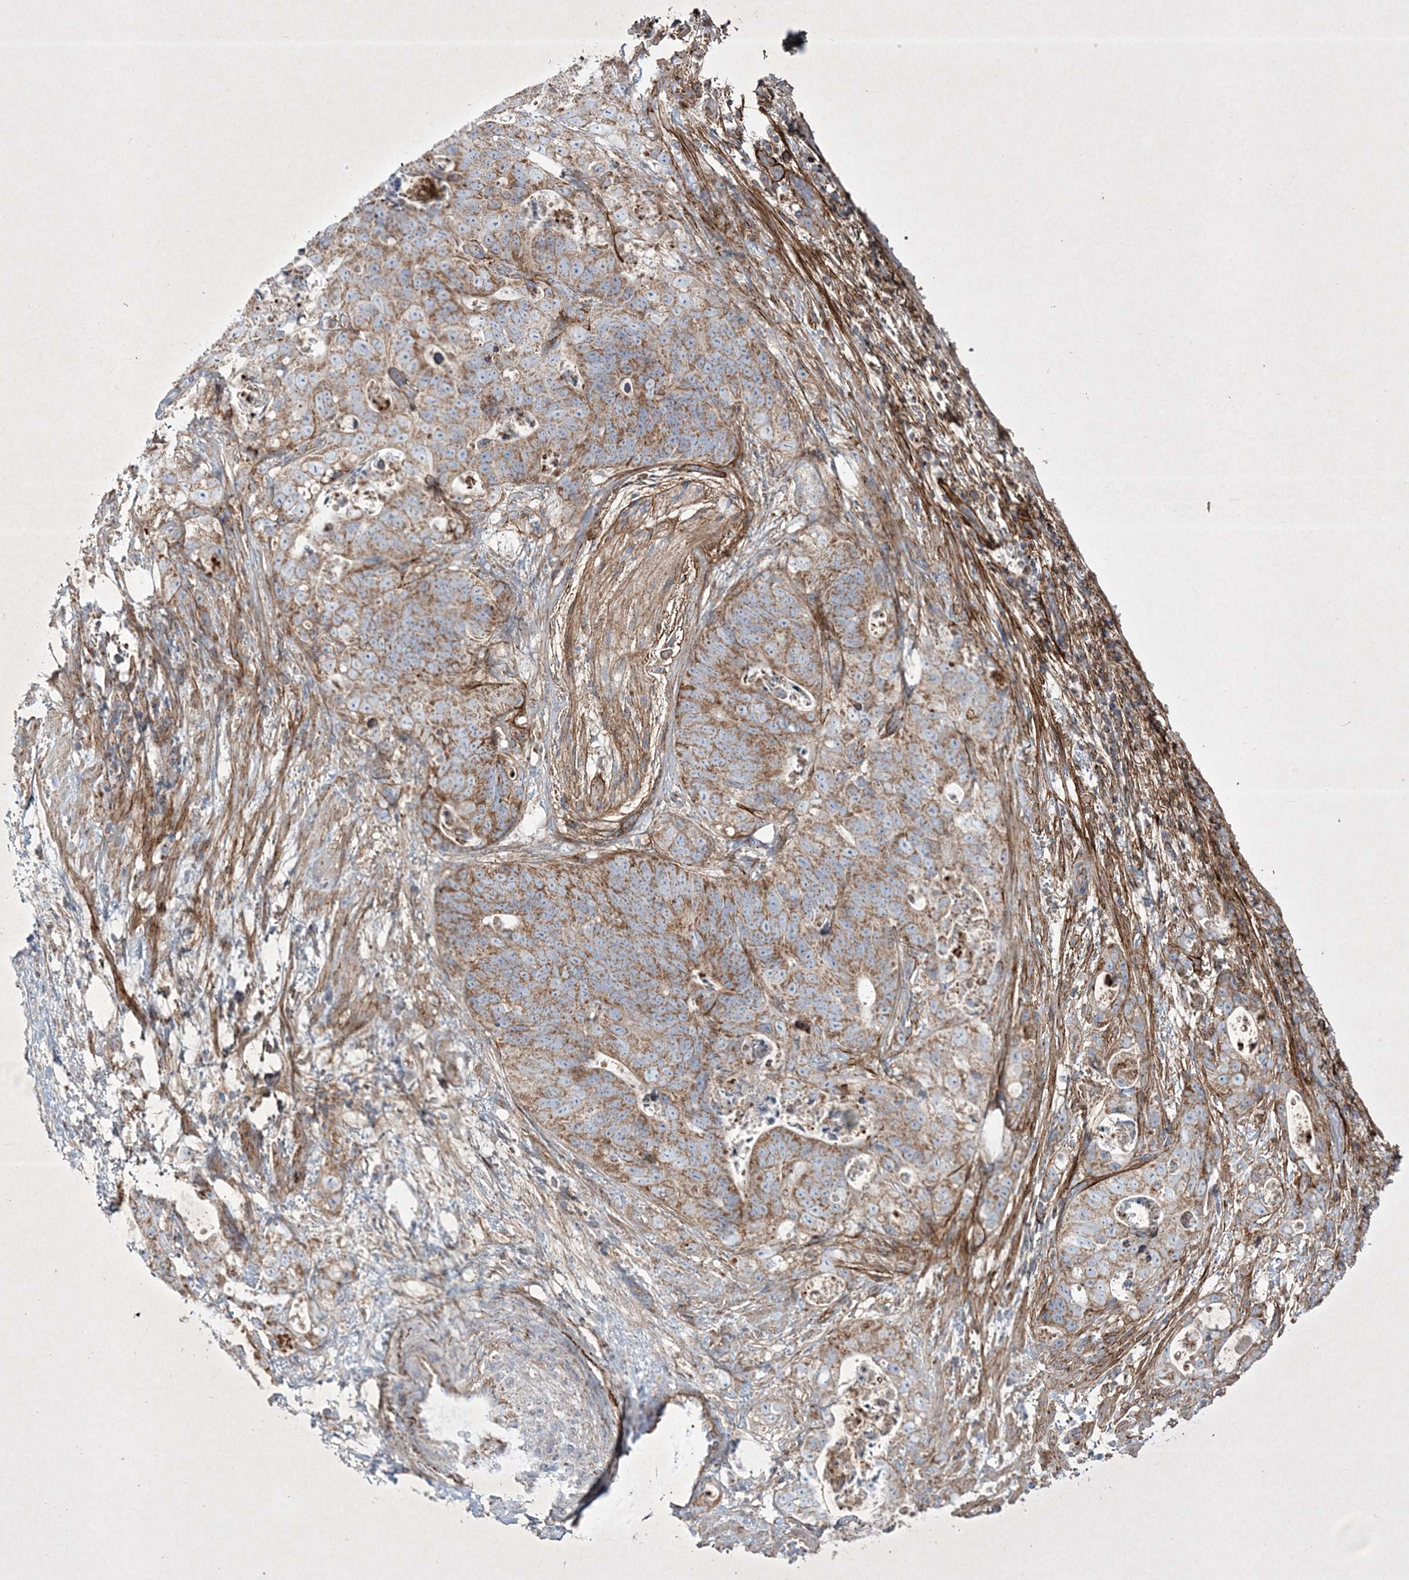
{"staining": {"intensity": "moderate", "quantity": ">75%", "location": "cytoplasmic/membranous"}, "tissue": "stomach cancer", "cell_type": "Tumor cells", "image_type": "cancer", "snomed": [{"axis": "morphology", "description": "Normal tissue, NOS"}, {"axis": "morphology", "description": "Adenocarcinoma, NOS"}, {"axis": "topography", "description": "Stomach"}], "caption": "Protein positivity by immunohistochemistry displays moderate cytoplasmic/membranous staining in about >75% of tumor cells in stomach adenocarcinoma. The protein of interest is stained brown, and the nuclei are stained in blue (DAB IHC with brightfield microscopy, high magnification).", "gene": "RICTOR", "patient": {"sex": "female", "age": 89}}